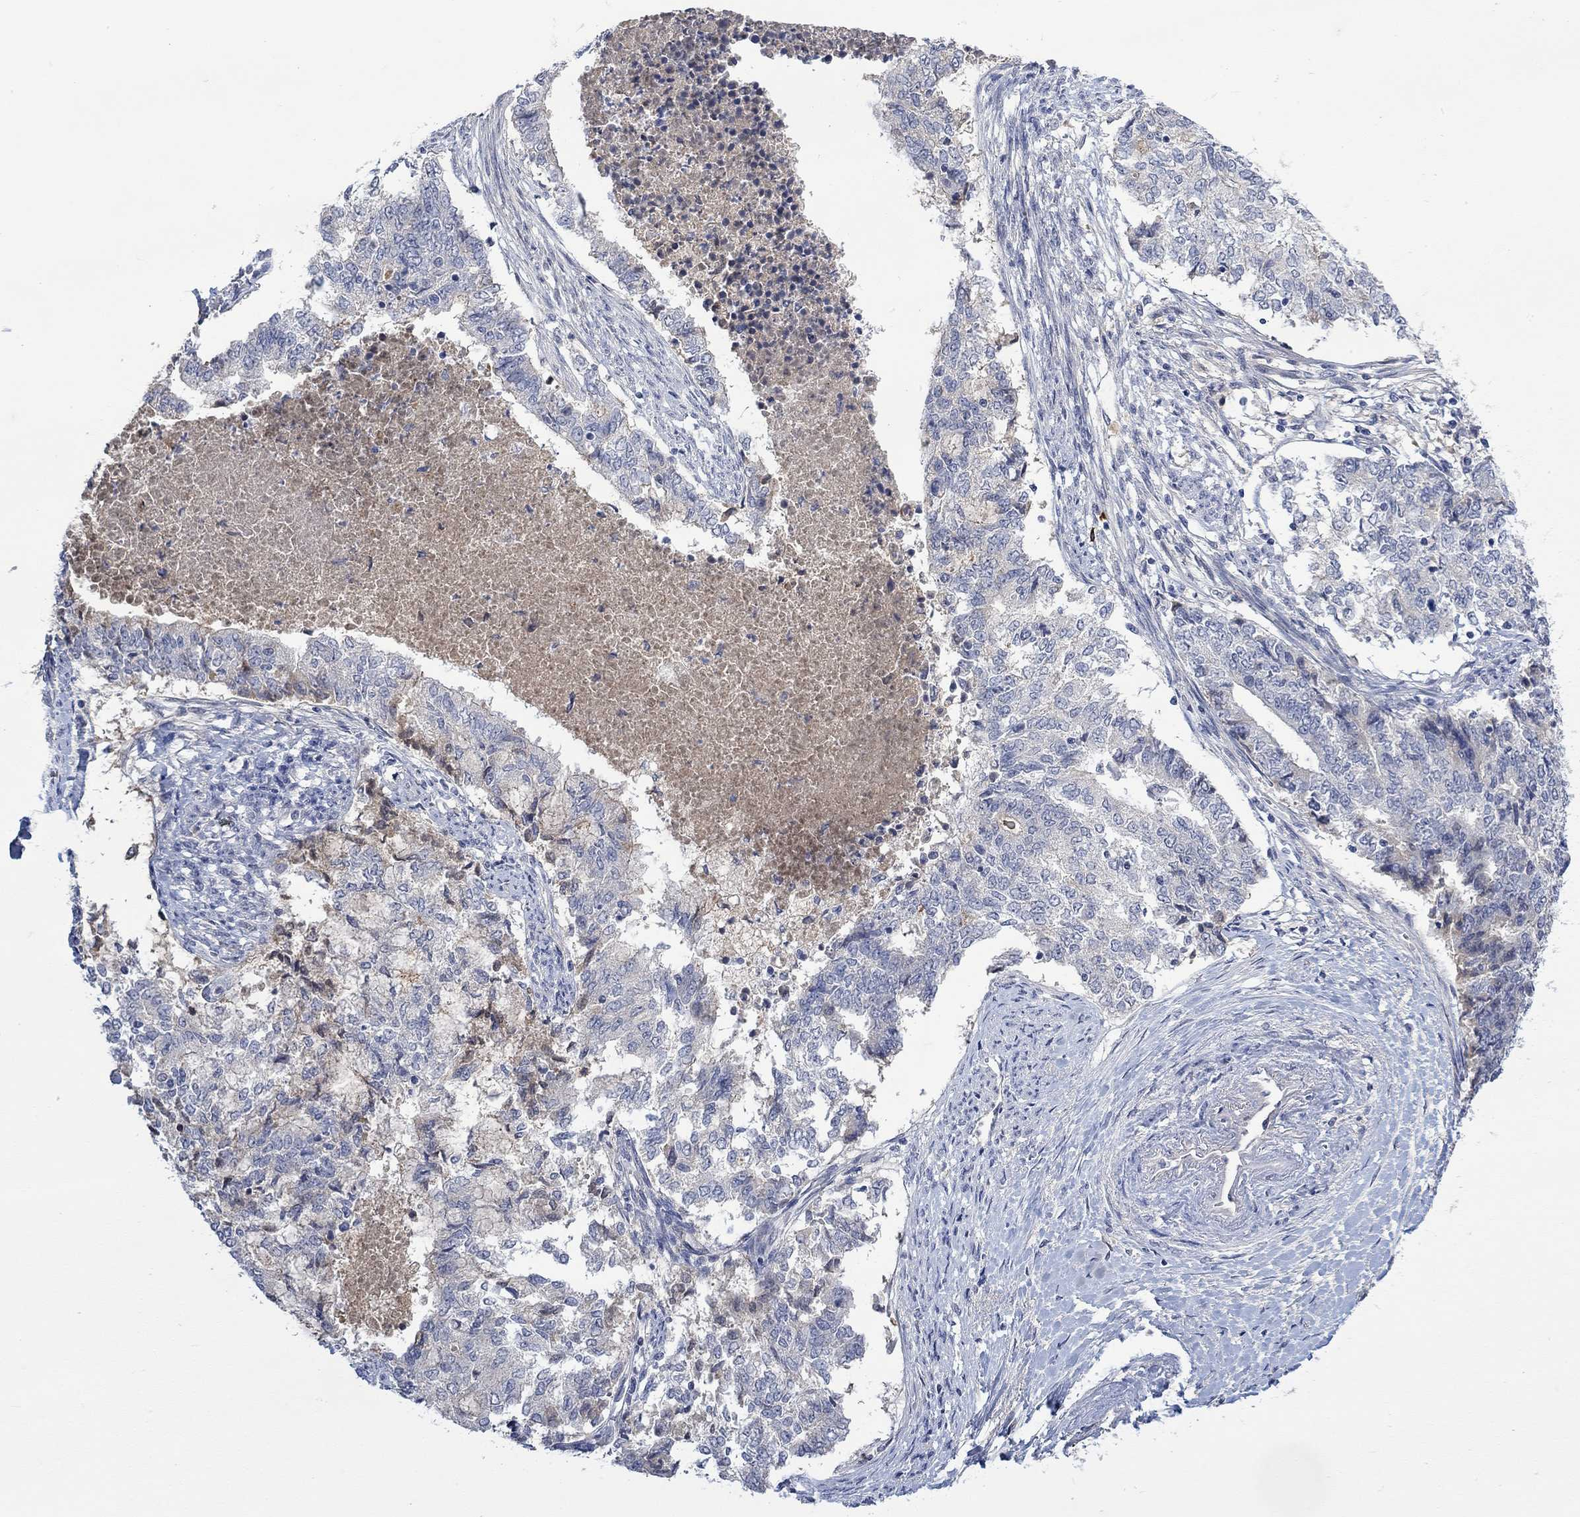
{"staining": {"intensity": "negative", "quantity": "none", "location": "none"}, "tissue": "endometrial cancer", "cell_type": "Tumor cells", "image_type": "cancer", "snomed": [{"axis": "morphology", "description": "Adenocarcinoma, NOS"}, {"axis": "topography", "description": "Endometrium"}], "caption": "Immunohistochemistry image of endometrial cancer stained for a protein (brown), which reveals no positivity in tumor cells.", "gene": "MSTN", "patient": {"sex": "female", "age": 65}}